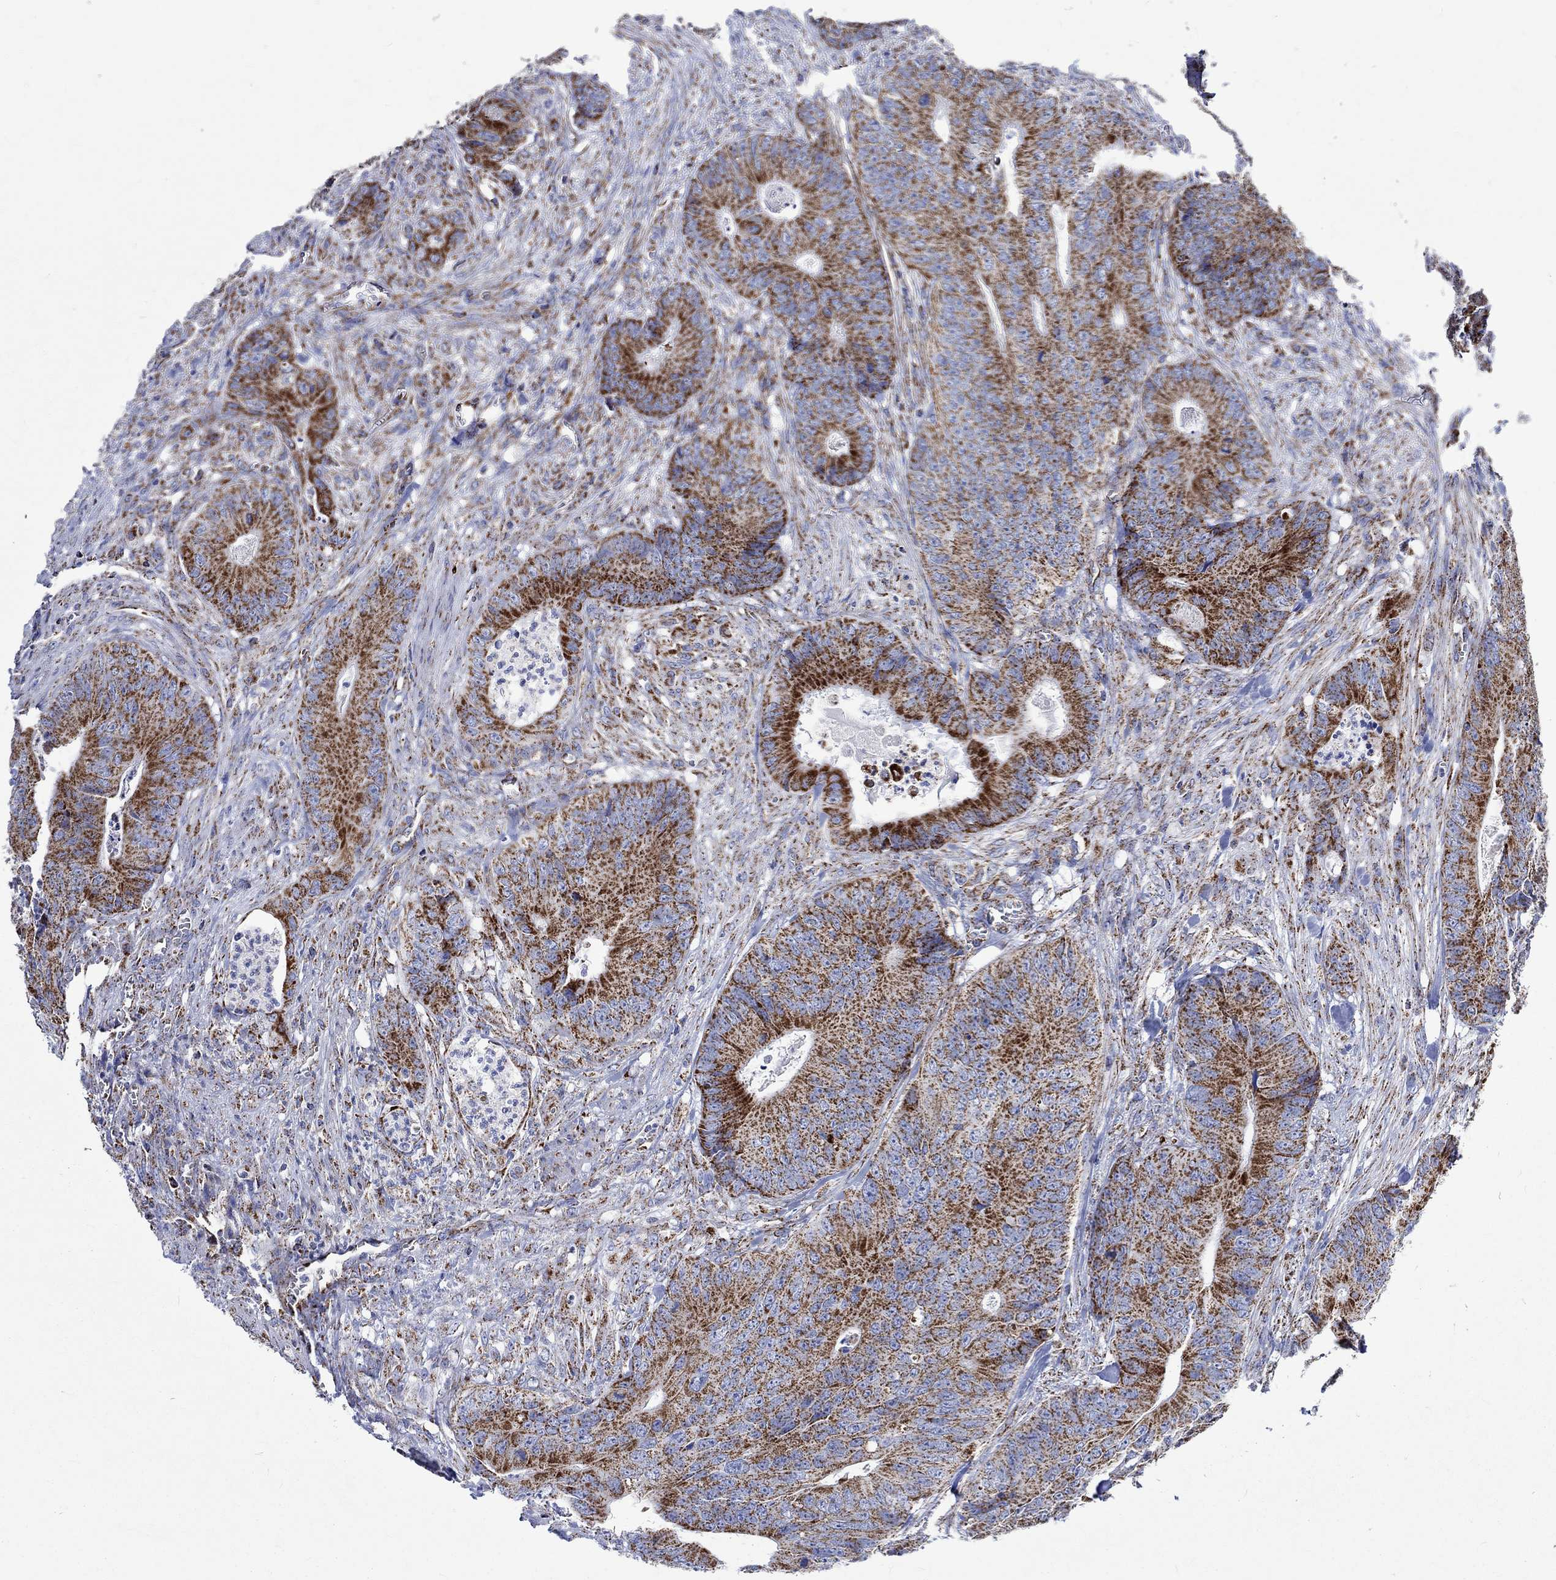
{"staining": {"intensity": "strong", "quantity": ">75%", "location": "cytoplasmic/membranous"}, "tissue": "colorectal cancer", "cell_type": "Tumor cells", "image_type": "cancer", "snomed": [{"axis": "morphology", "description": "Adenocarcinoma, NOS"}, {"axis": "topography", "description": "Colon"}], "caption": "This photomicrograph shows IHC staining of colorectal cancer, with high strong cytoplasmic/membranous expression in about >75% of tumor cells.", "gene": "RCE1", "patient": {"sex": "male", "age": 84}}